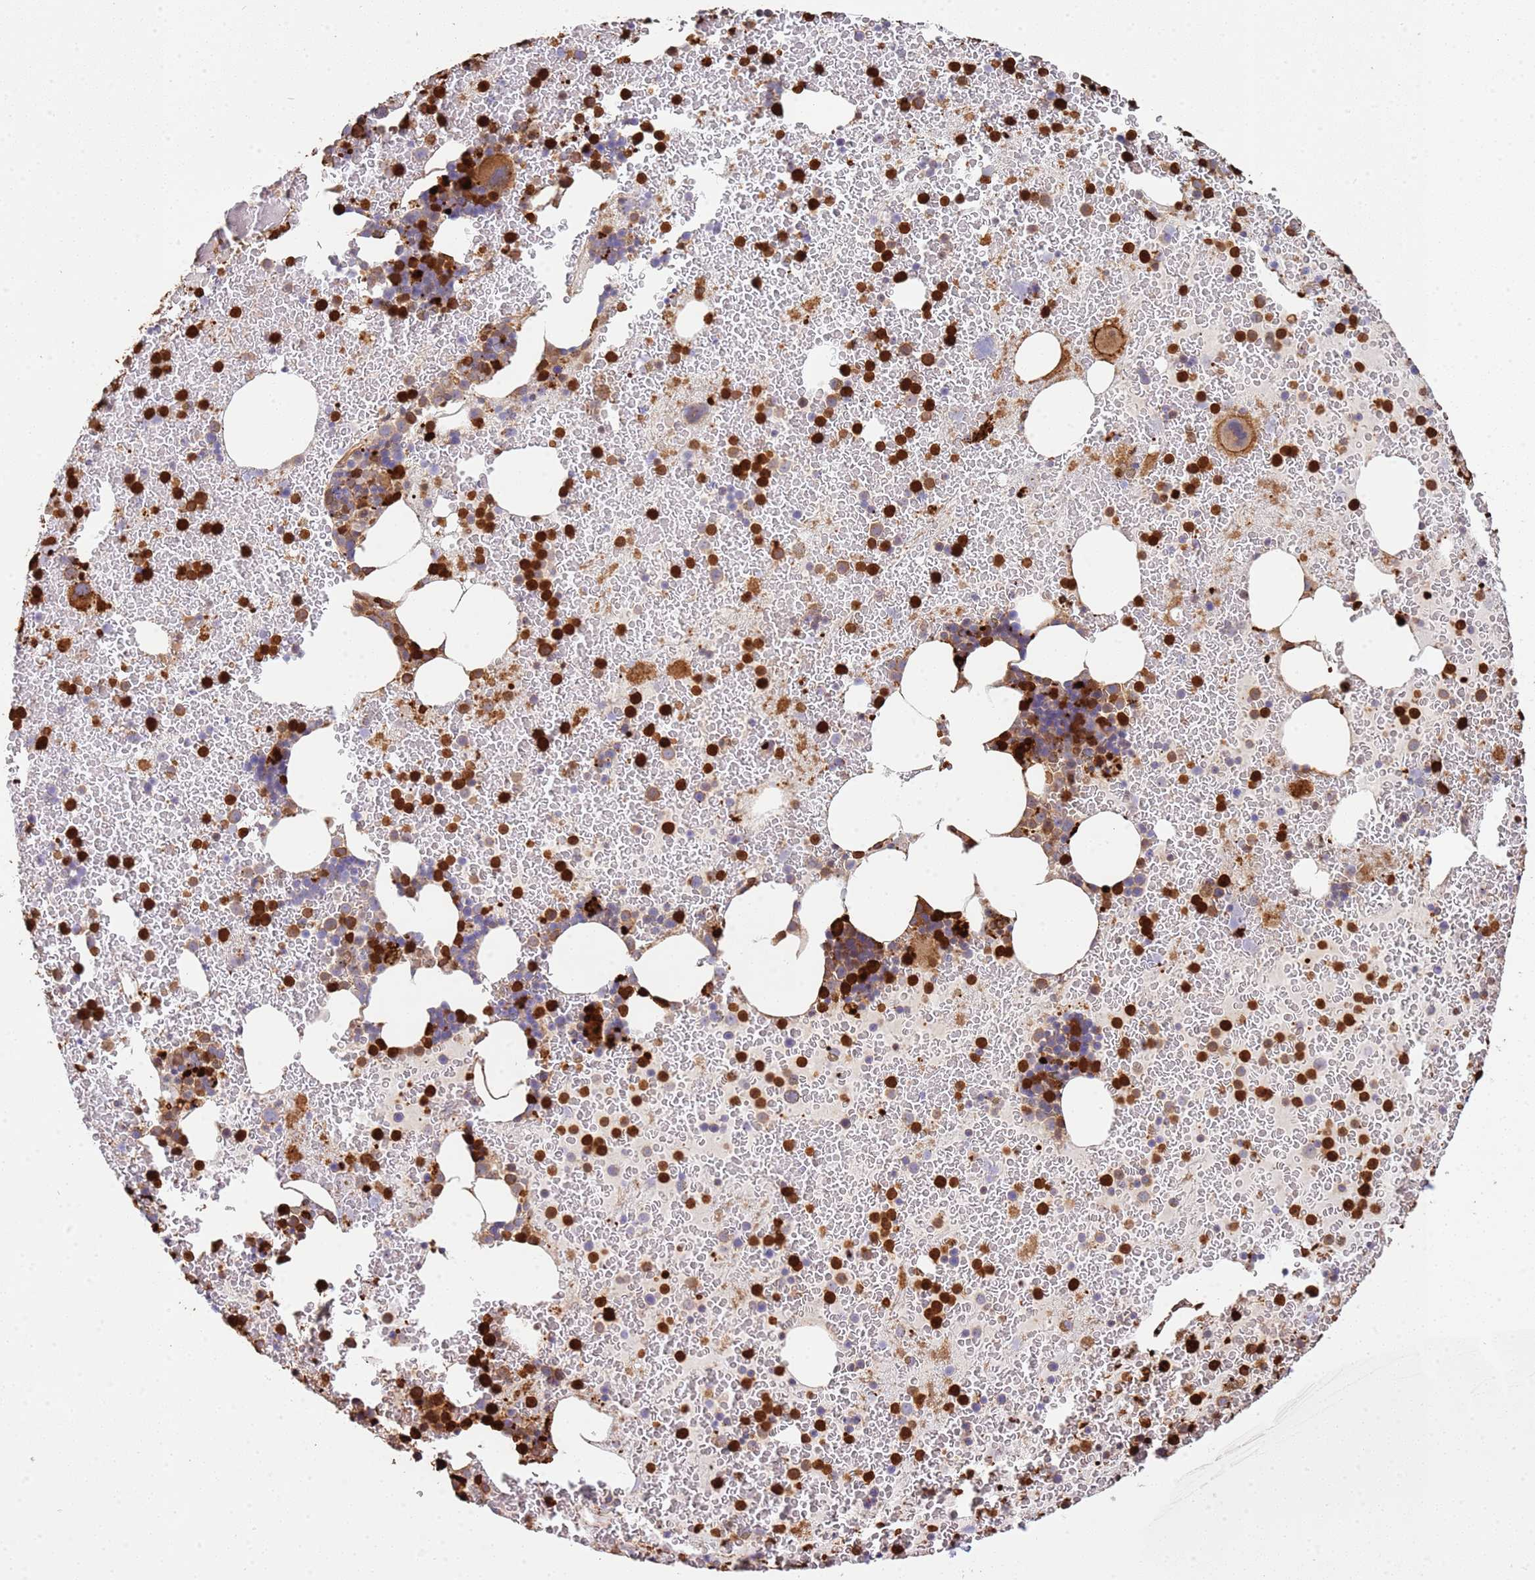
{"staining": {"intensity": "strong", "quantity": "25%-75%", "location": "cytoplasmic/membranous"}, "tissue": "bone marrow", "cell_type": "Hematopoietic cells", "image_type": "normal", "snomed": [{"axis": "morphology", "description": "Normal tissue, NOS"}, {"axis": "topography", "description": "Bone marrow"}], "caption": "Immunohistochemical staining of normal human bone marrow displays 25%-75% levels of strong cytoplasmic/membranous protein expression in about 25%-75% of hematopoietic cells. (DAB IHC, brown staining for protein, blue staining for nuclei).", "gene": "NDUFAF4", "patient": {"sex": "male", "age": 26}}